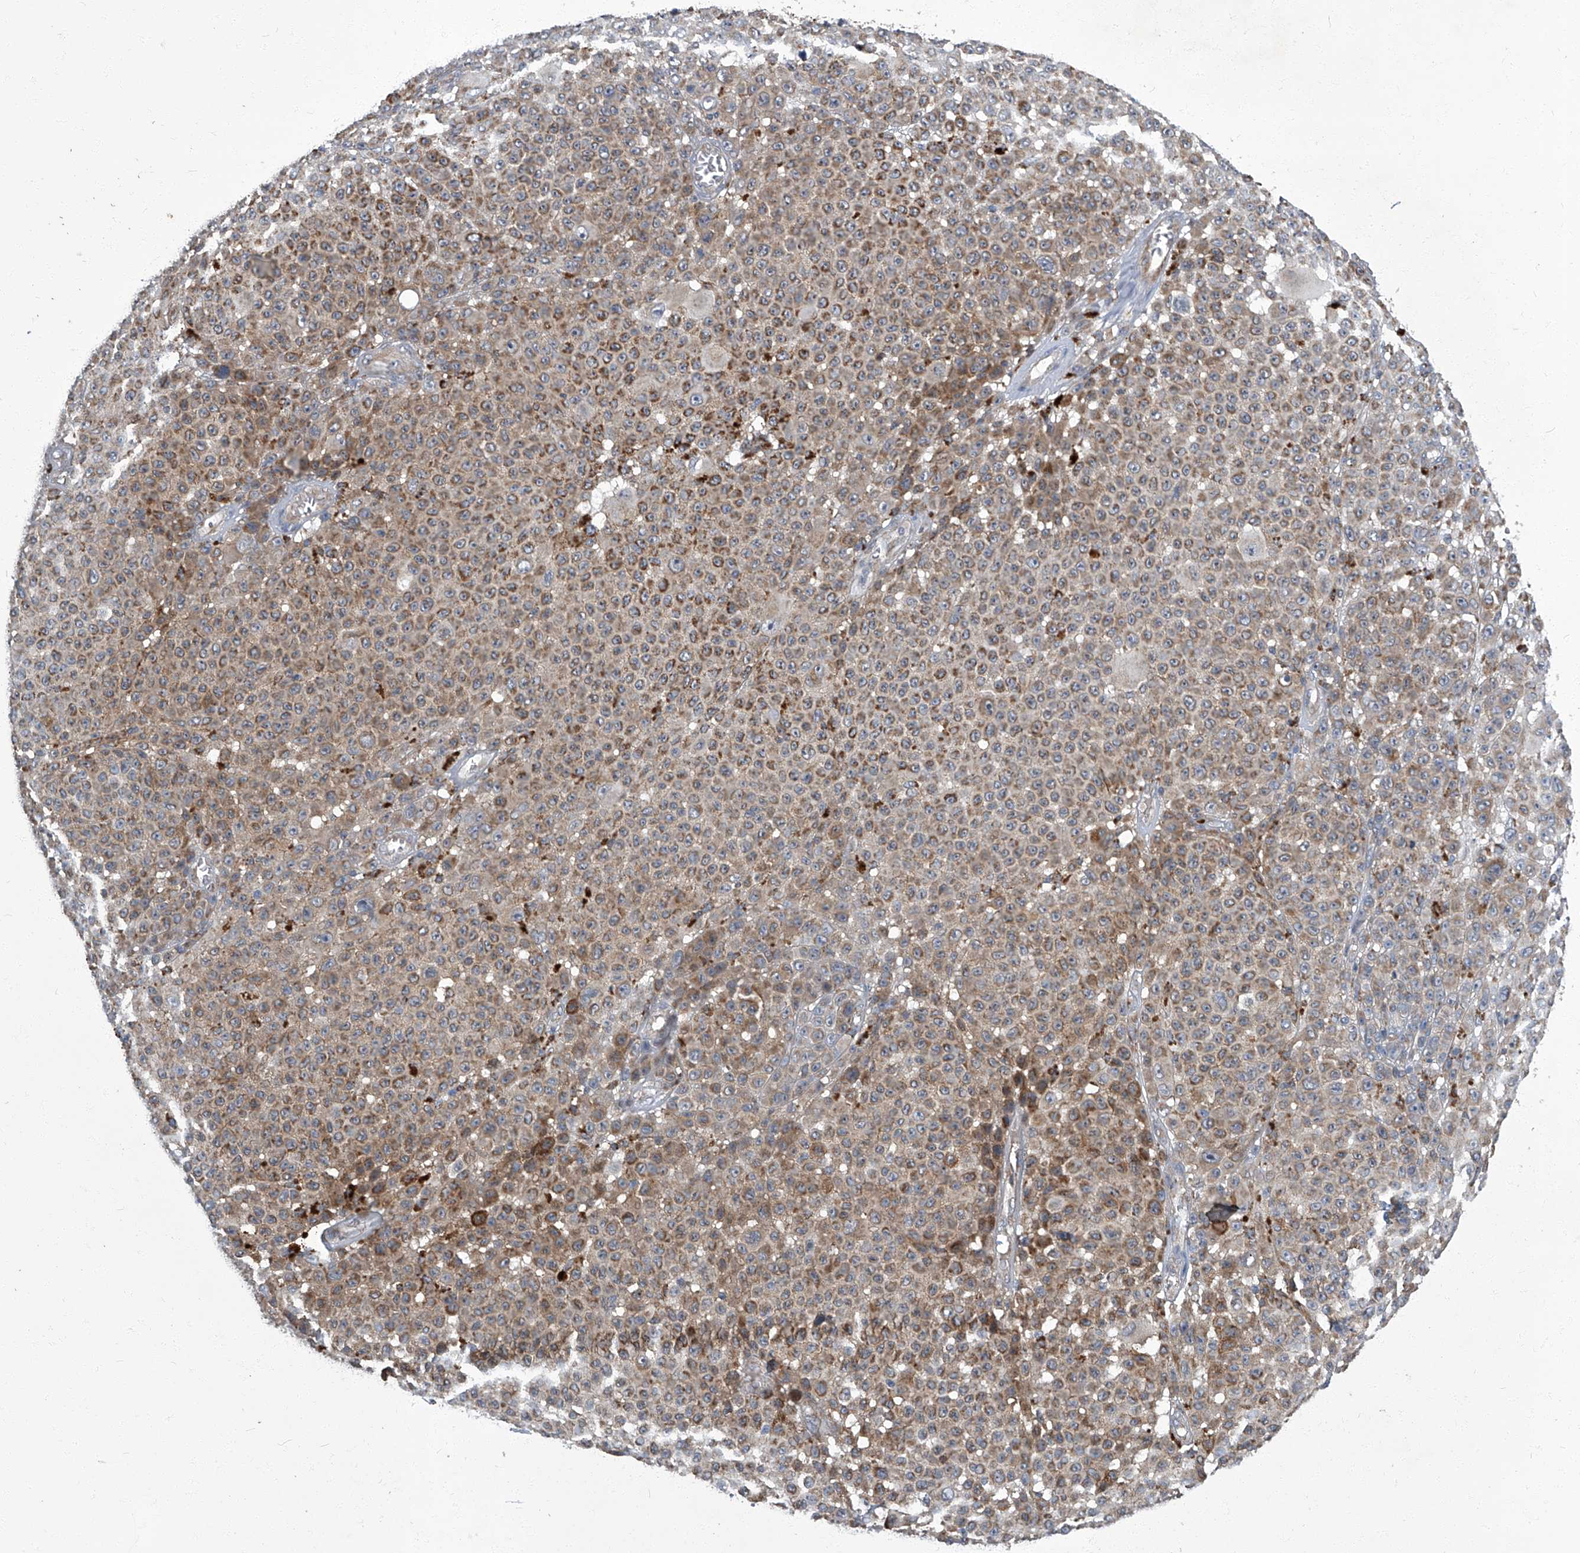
{"staining": {"intensity": "moderate", "quantity": "25%-75%", "location": "cytoplasmic/membranous"}, "tissue": "melanoma", "cell_type": "Tumor cells", "image_type": "cancer", "snomed": [{"axis": "morphology", "description": "Malignant melanoma, NOS"}, {"axis": "topography", "description": "Skin"}], "caption": "Immunohistochemistry photomicrograph of melanoma stained for a protein (brown), which reveals medium levels of moderate cytoplasmic/membranous staining in about 25%-75% of tumor cells.", "gene": "TNFRSF13B", "patient": {"sex": "female", "age": 94}}